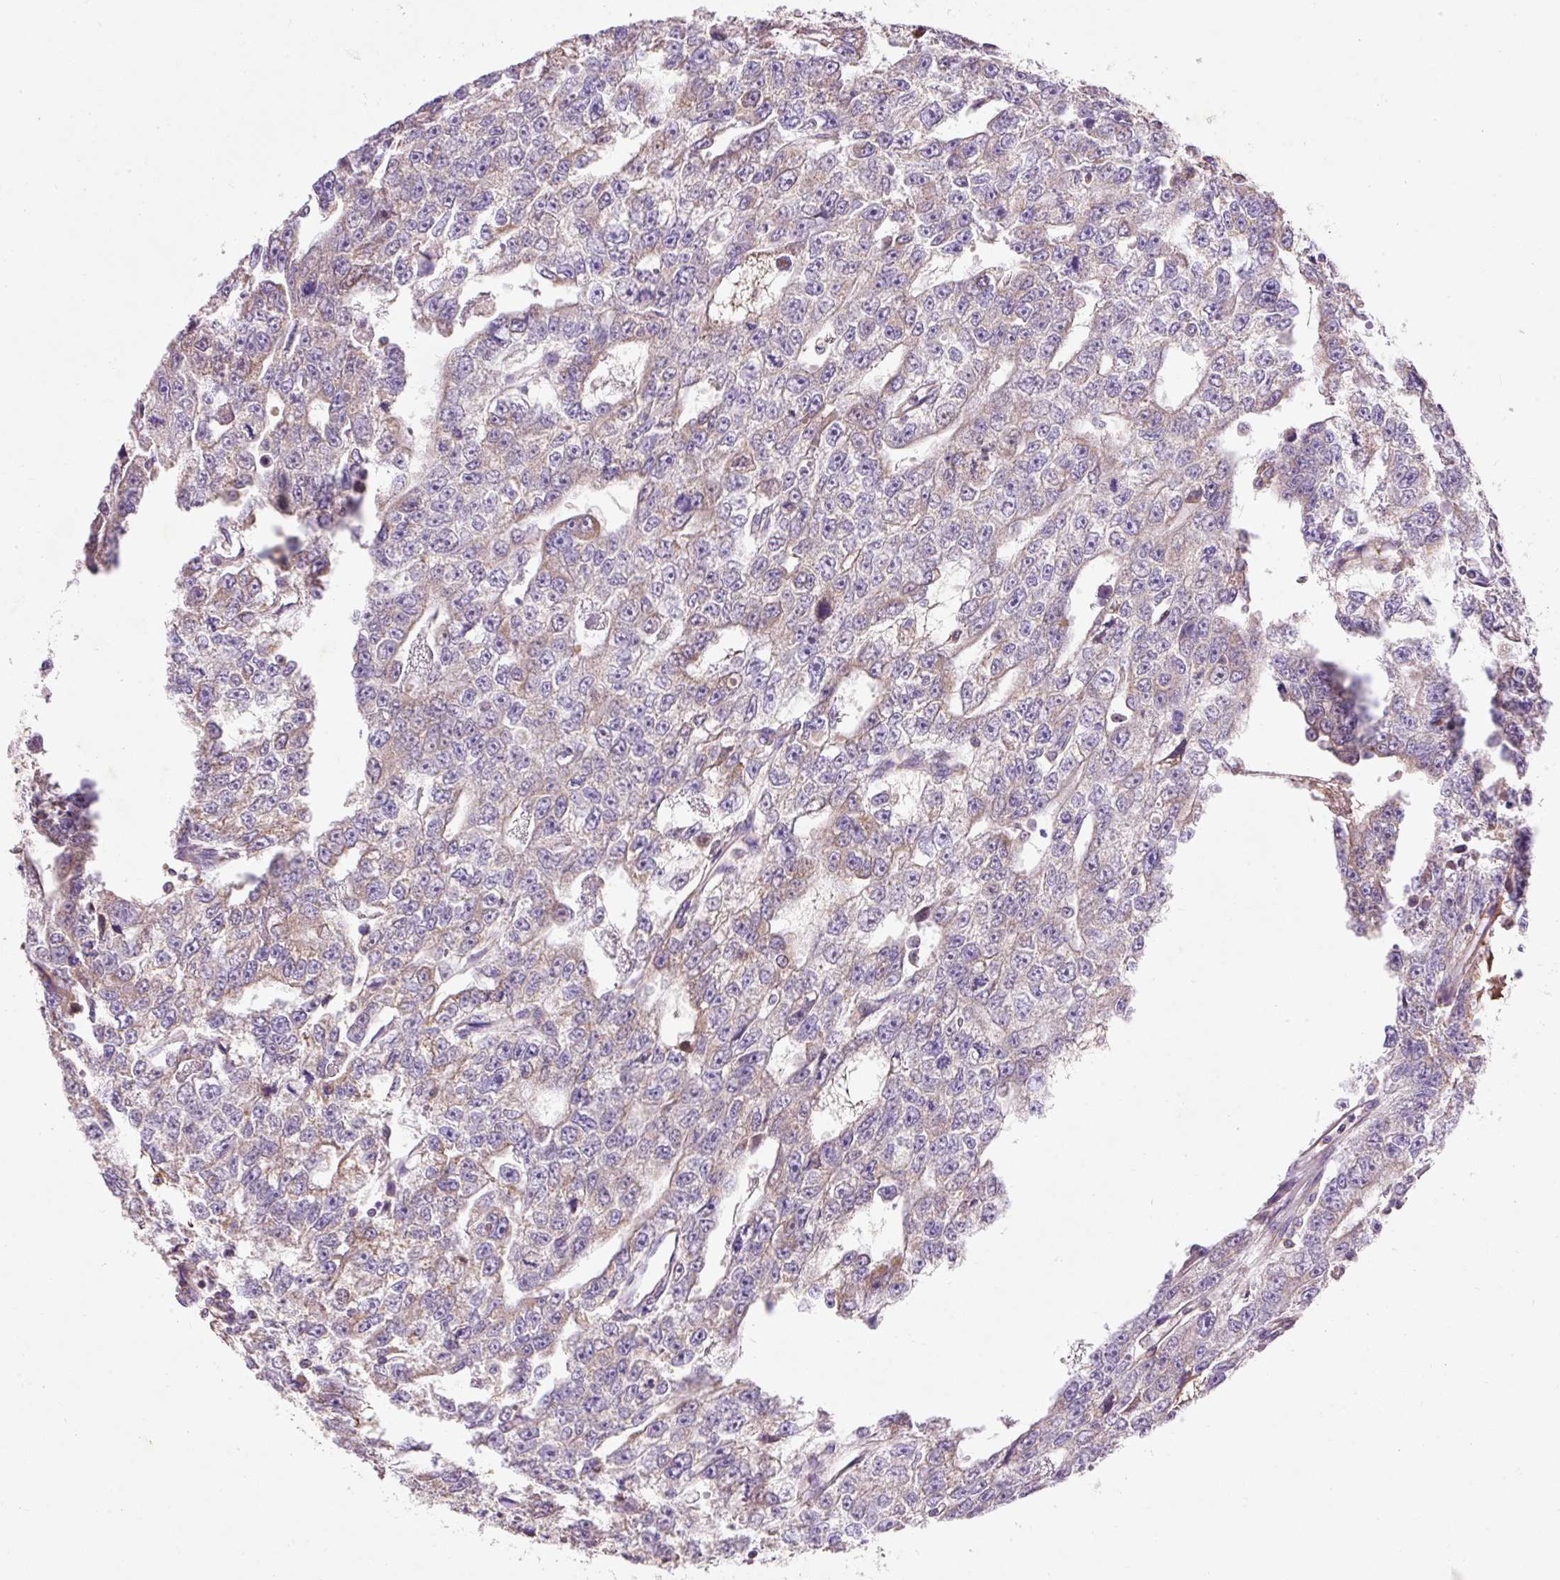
{"staining": {"intensity": "weak", "quantity": "<25%", "location": "cytoplasmic/membranous"}, "tissue": "testis cancer", "cell_type": "Tumor cells", "image_type": "cancer", "snomed": [{"axis": "morphology", "description": "Carcinoma, Embryonal, NOS"}, {"axis": "topography", "description": "Testis"}], "caption": "There is no significant expression in tumor cells of testis embryonal carcinoma.", "gene": "IMMT", "patient": {"sex": "male", "age": 20}}